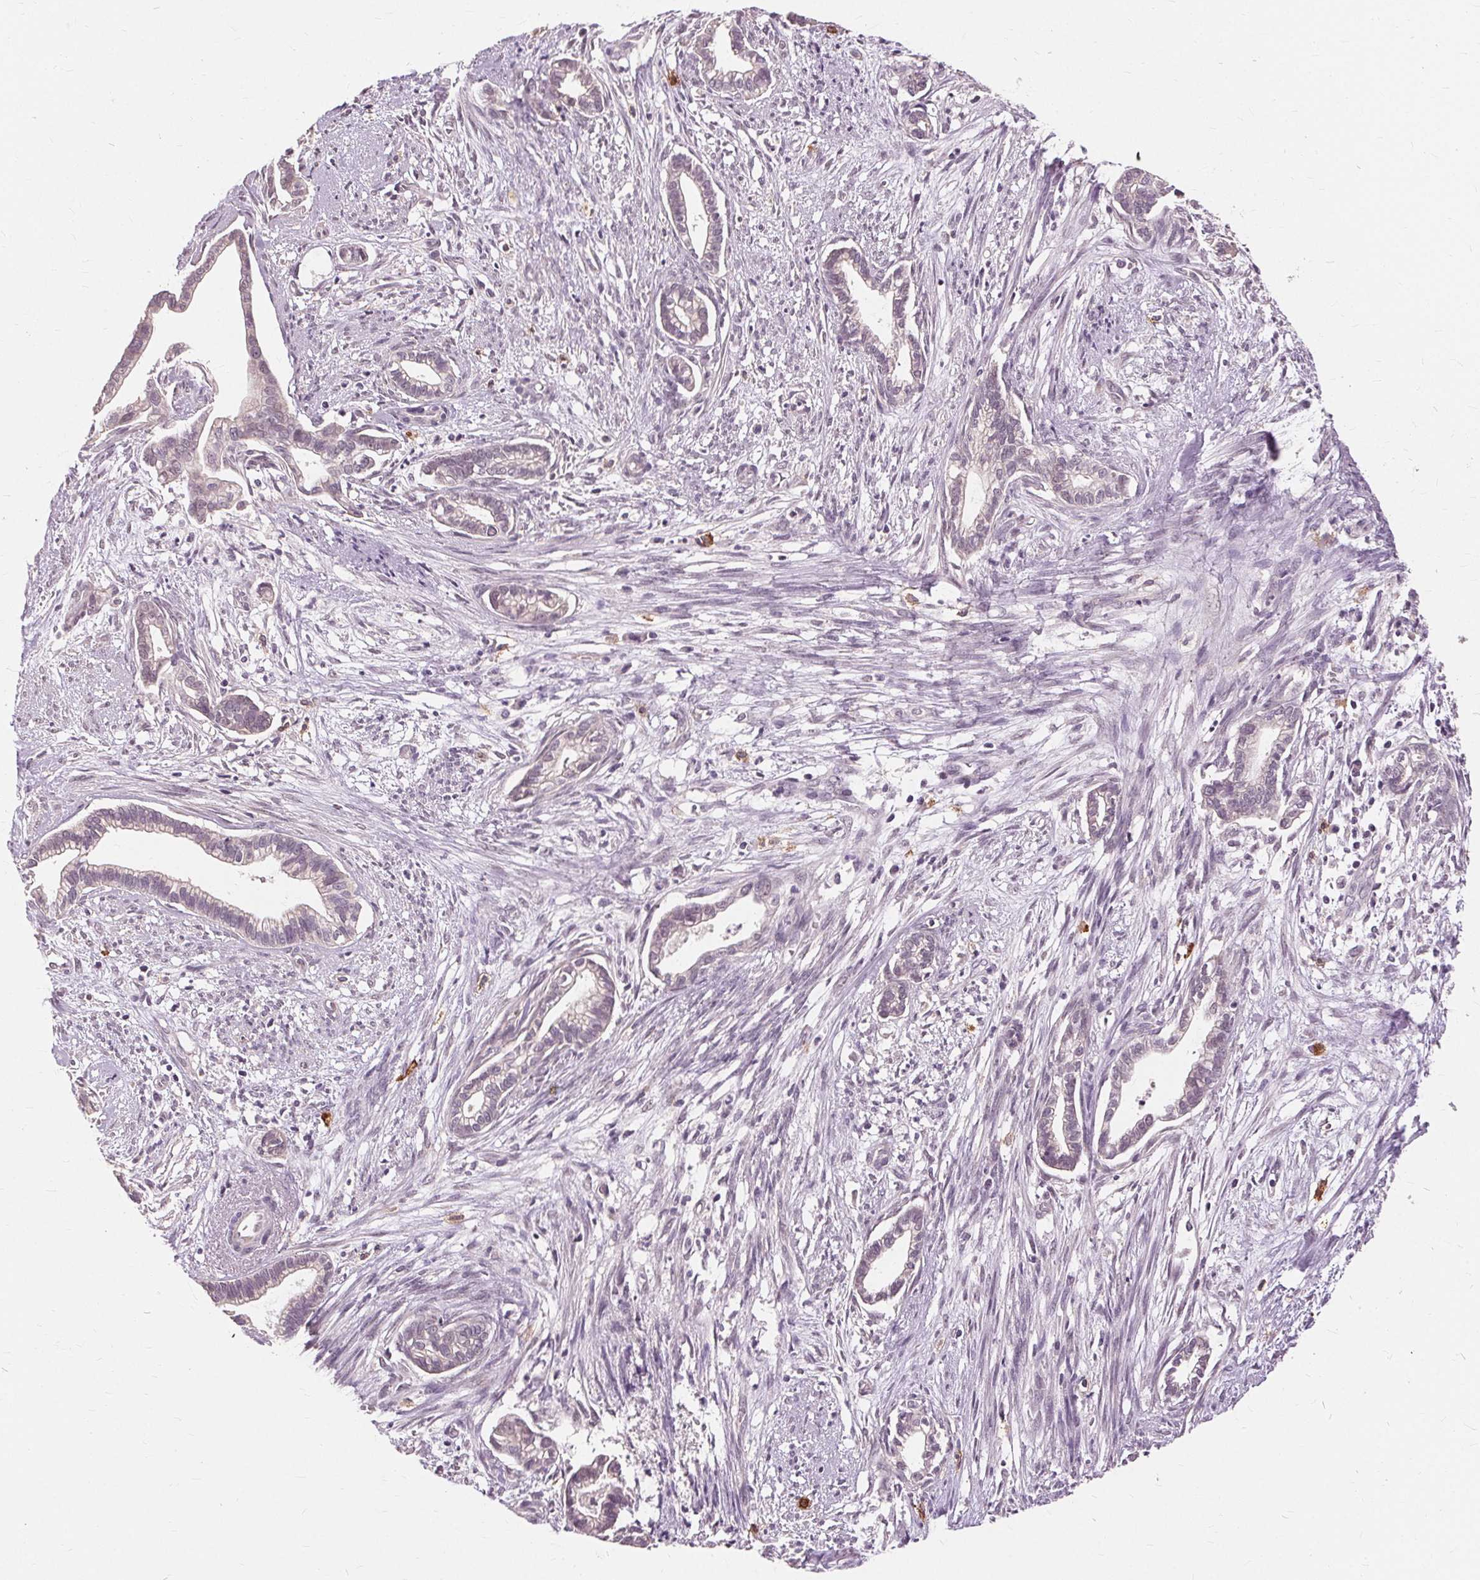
{"staining": {"intensity": "weak", "quantity": "<25%", "location": "cytoplasmic/membranous"}, "tissue": "cervical cancer", "cell_type": "Tumor cells", "image_type": "cancer", "snomed": [{"axis": "morphology", "description": "Adenocarcinoma, NOS"}, {"axis": "topography", "description": "Cervix"}], "caption": "Immunohistochemical staining of cervical cancer (adenocarcinoma) shows no significant positivity in tumor cells.", "gene": "SIGLEC6", "patient": {"sex": "female", "age": 62}}